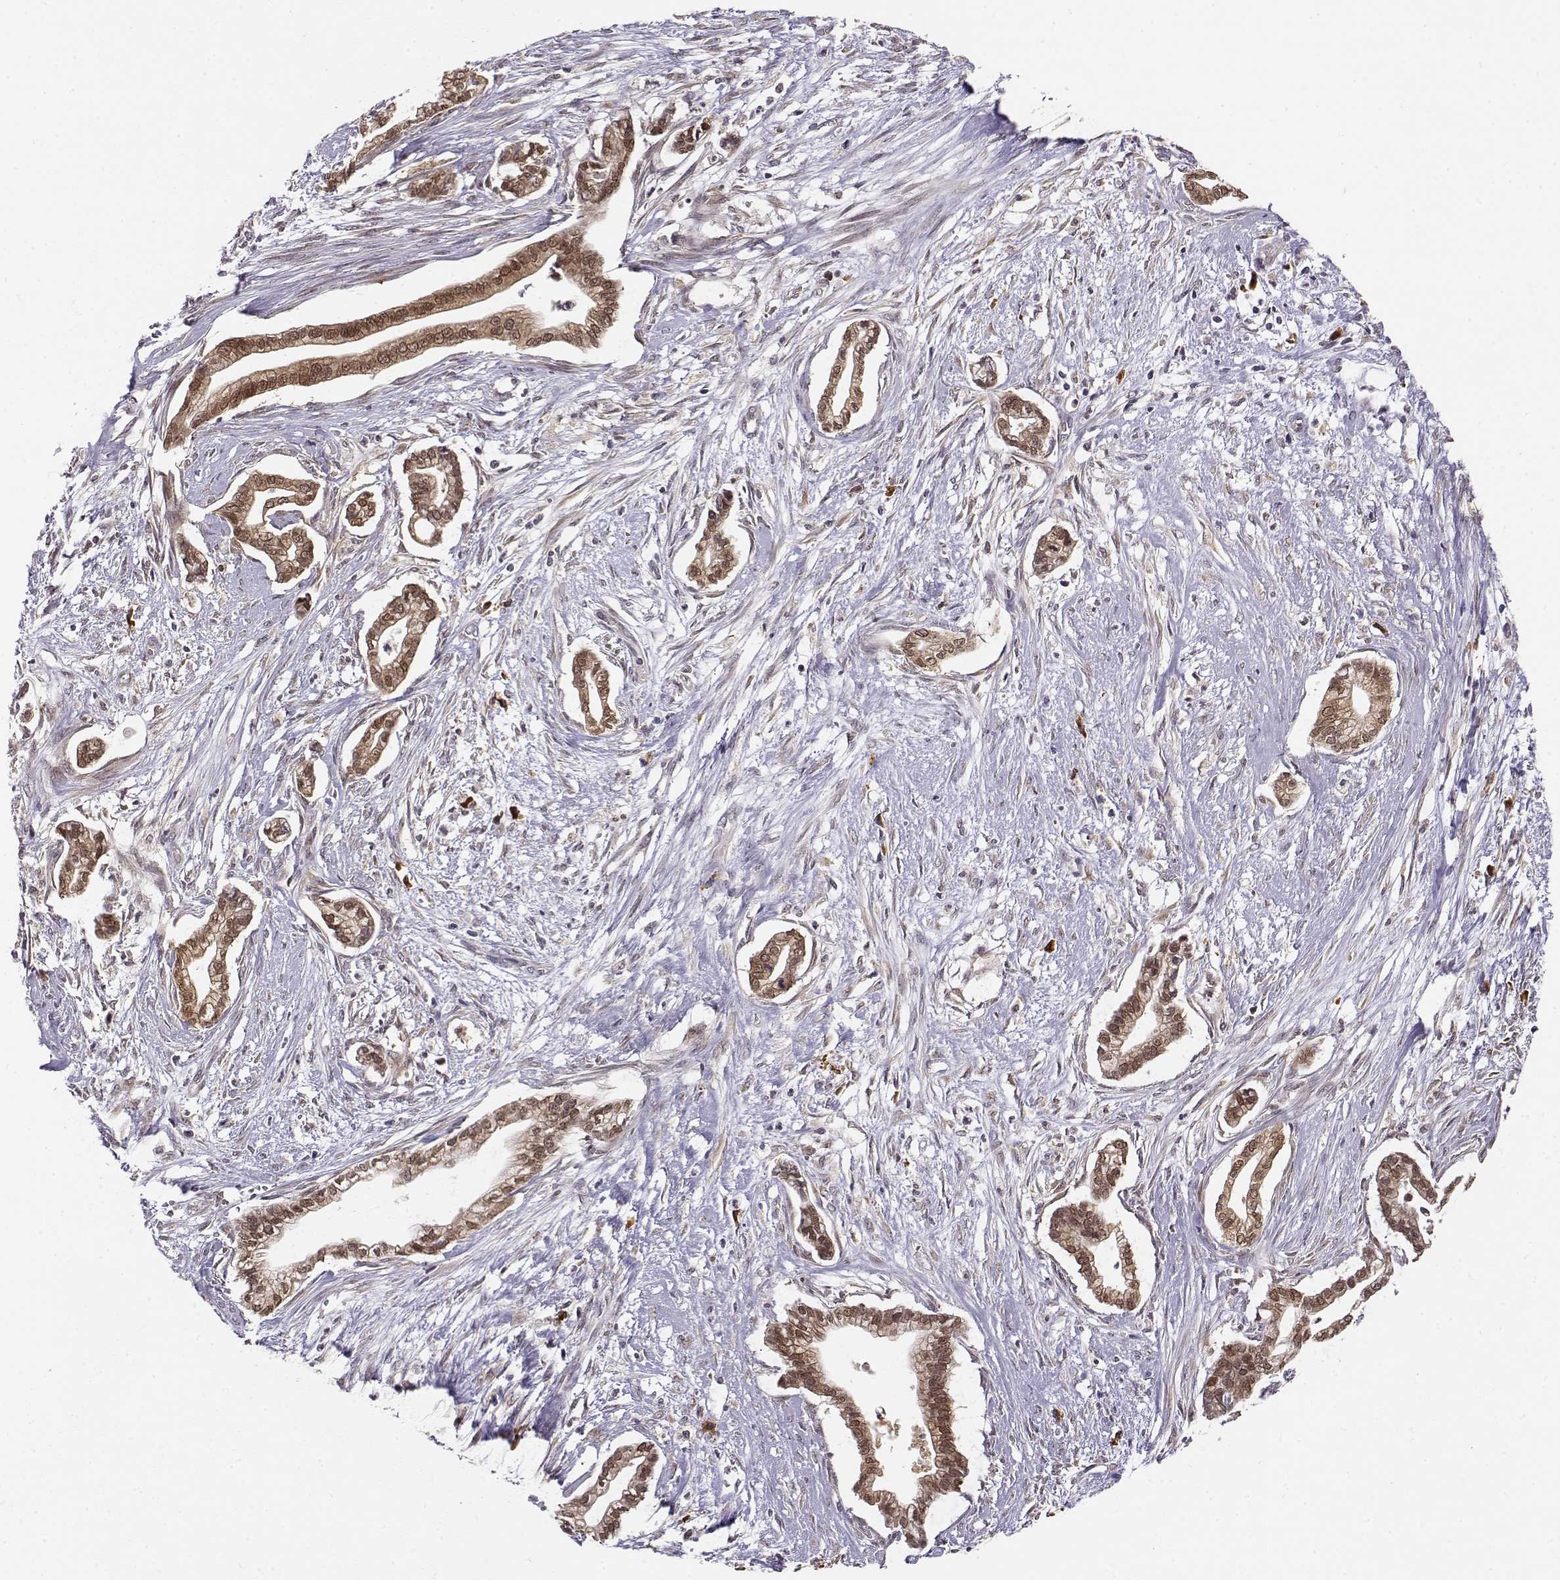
{"staining": {"intensity": "moderate", "quantity": ">75%", "location": "cytoplasmic/membranous,nuclear"}, "tissue": "cervical cancer", "cell_type": "Tumor cells", "image_type": "cancer", "snomed": [{"axis": "morphology", "description": "Adenocarcinoma, NOS"}, {"axis": "topography", "description": "Cervix"}], "caption": "Protein staining shows moderate cytoplasmic/membranous and nuclear expression in about >75% of tumor cells in cervical cancer. Using DAB (3,3'-diaminobenzidine) (brown) and hematoxylin (blue) stains, captured at high magnification using brightfield microscopy.", "gene": "ERGIC2", "patient": {"sex": "female", "age": 62}}